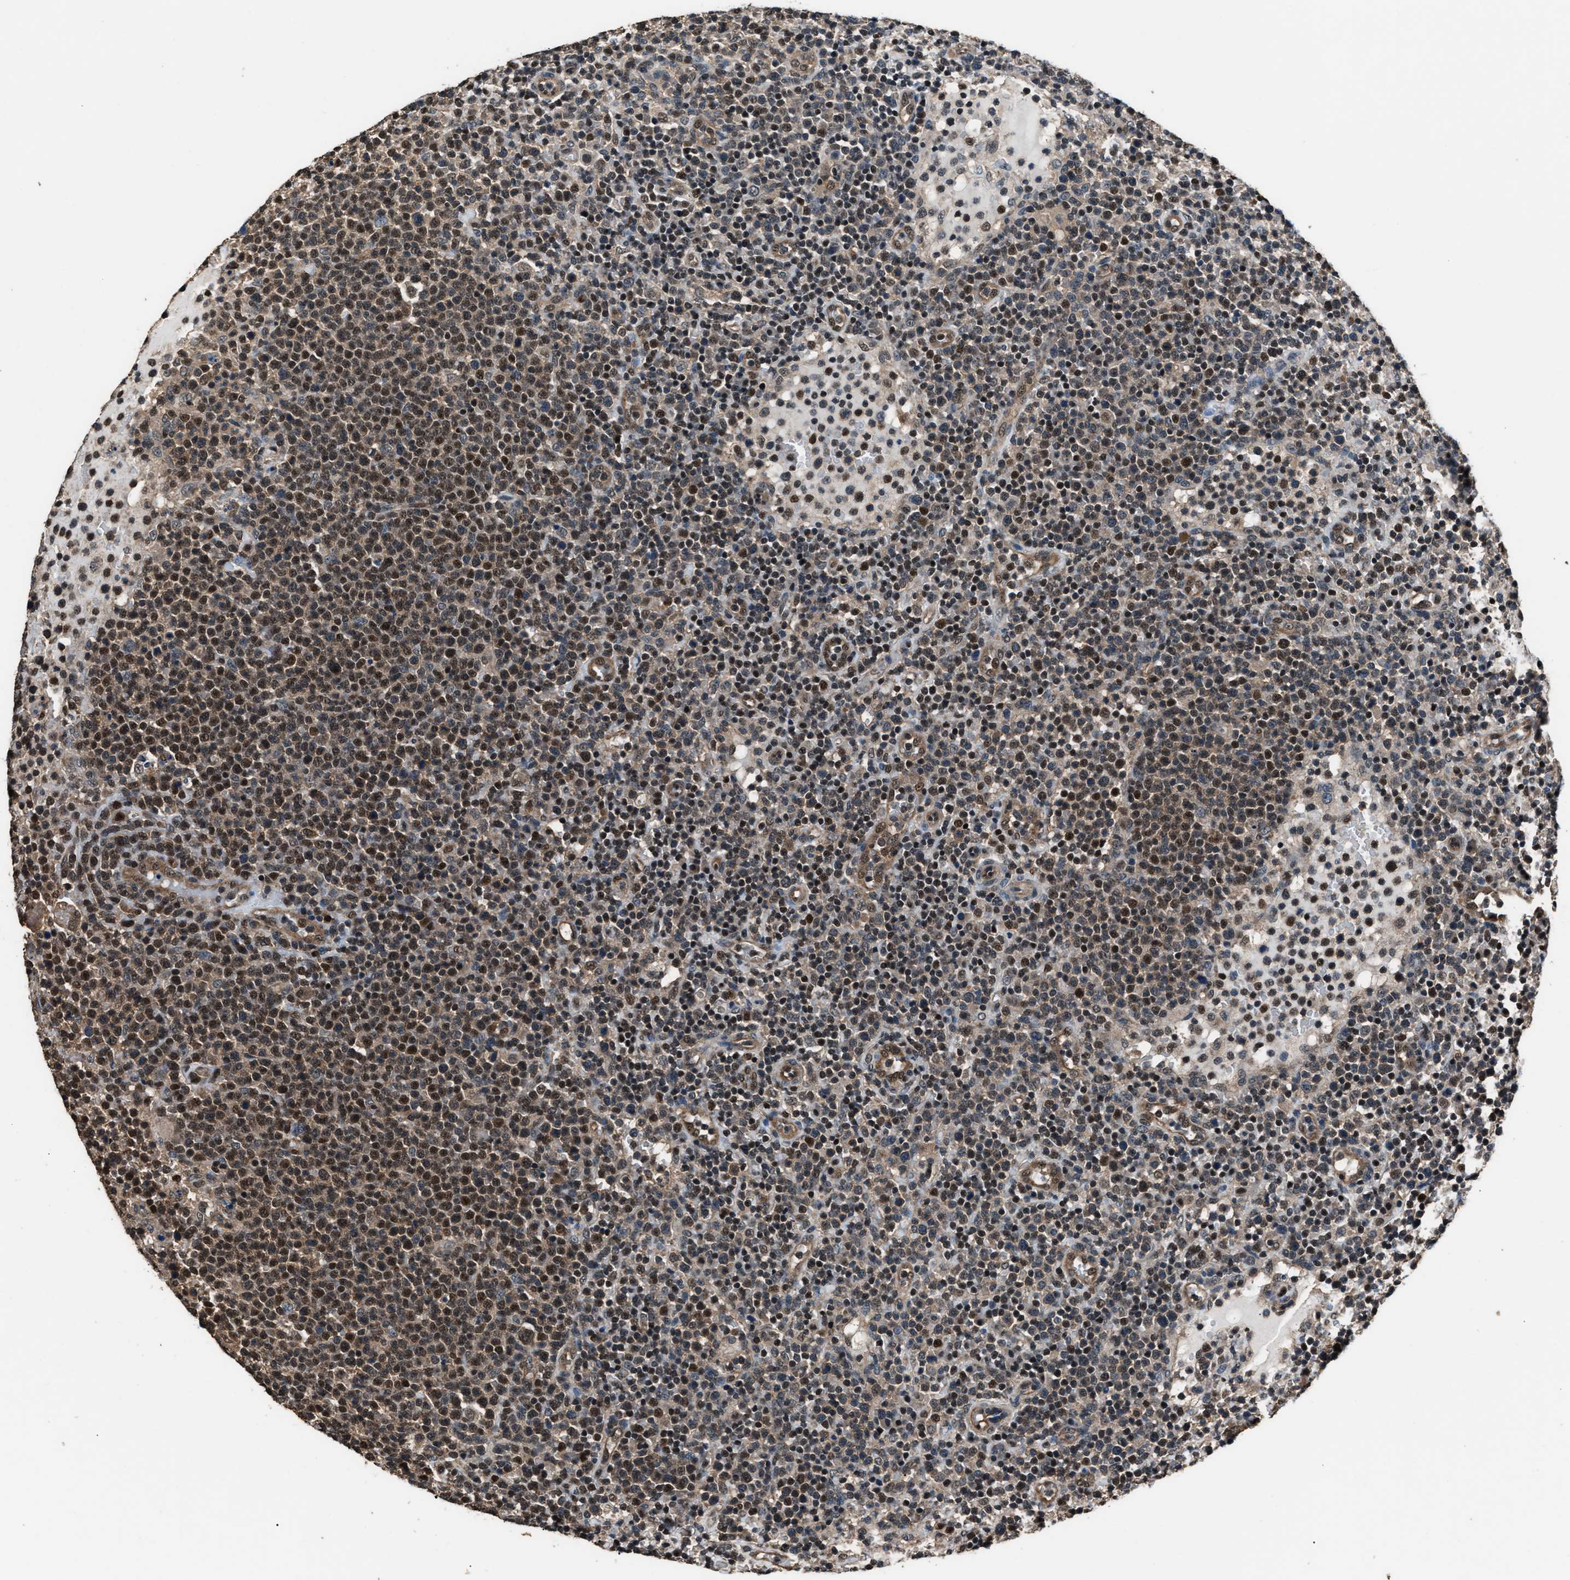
{"staining": {"intensity": "moderate", "quantity": ">75%", "location": "cytoplasmic/membranous,nuclear"}, "tissue": "lymphoma", "cell_type": "Tumor cells", "image_type": "cancer", "snomed": [{"axis": "morphology", "description": "Malignant lymphoma, non-Hodgkin's type, High grade"}, {"axis": "topography", "description": "Lymph node"}], "caption": "Human high-grade malignant lymphoma, non-Hodgkin's type stained with a brown dye demonstrates moderate cytoplasmic/membranous and nuclear positive positivity in approximately >75% of tumor cells.", "gene": "DFFA", "patient": {"sex": "male", "age": 61}}